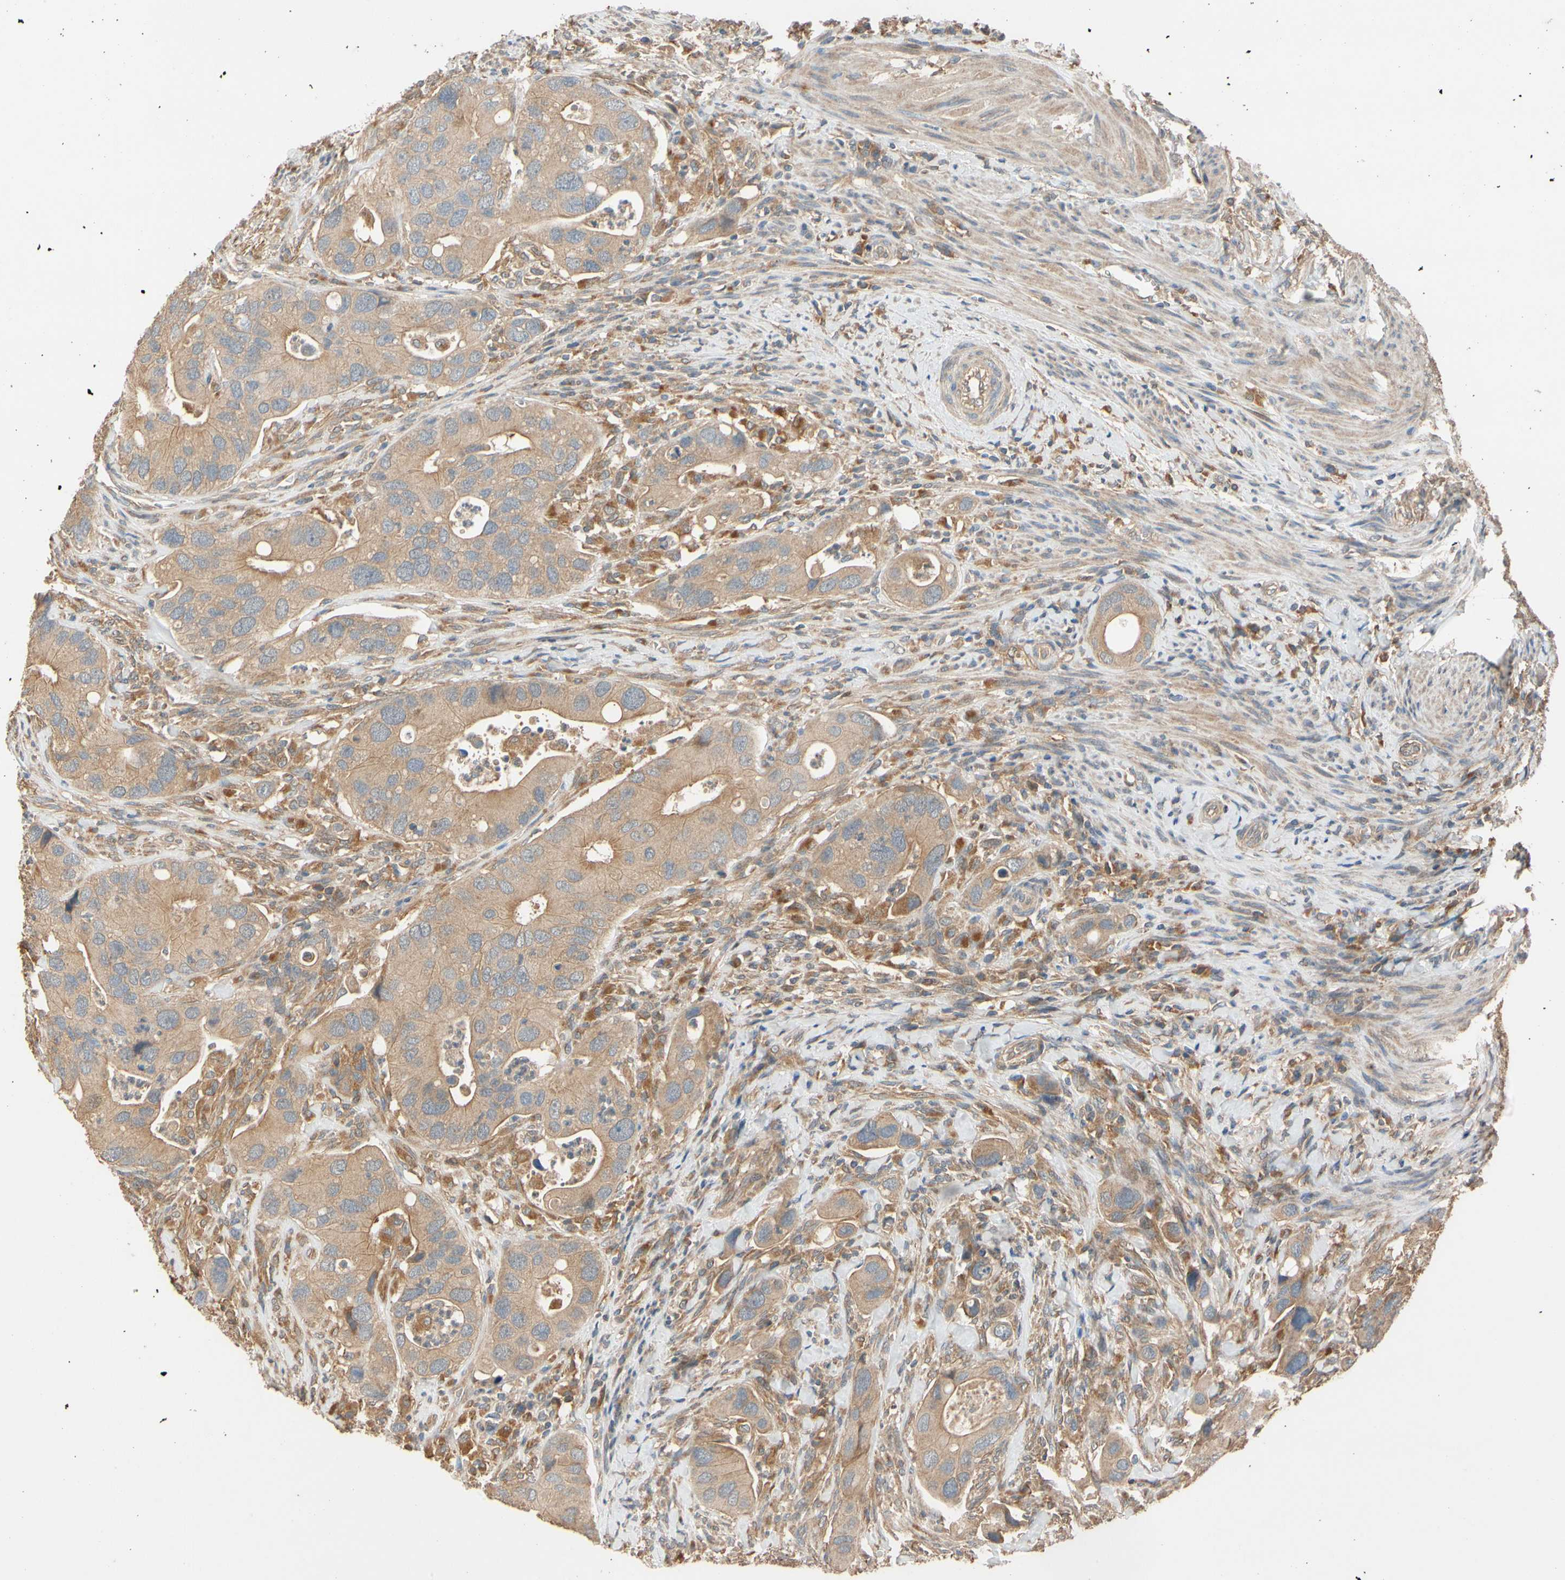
{"staining": {"intensity": "moderate", "quantity": ">75%", "location": "cytoplasmic/membranous"}, "tissue": "colorectal cancer", "cell_type": "Tumor cells", "image_type": "cancer", "snomed": [{"axis": "morphology", "description": "Adenocarcinoma, NOS"}, {"axis": "topography", "description": "Rectum"}], "caption": "Human colorectal adenocarcinoma stained with a brown dye reveals moderate cytoplasmic/membranous positive expression in approximately >75% of tumor cells.", "gene": "USP46", "patient": {"sex": "female", "age": 57}}